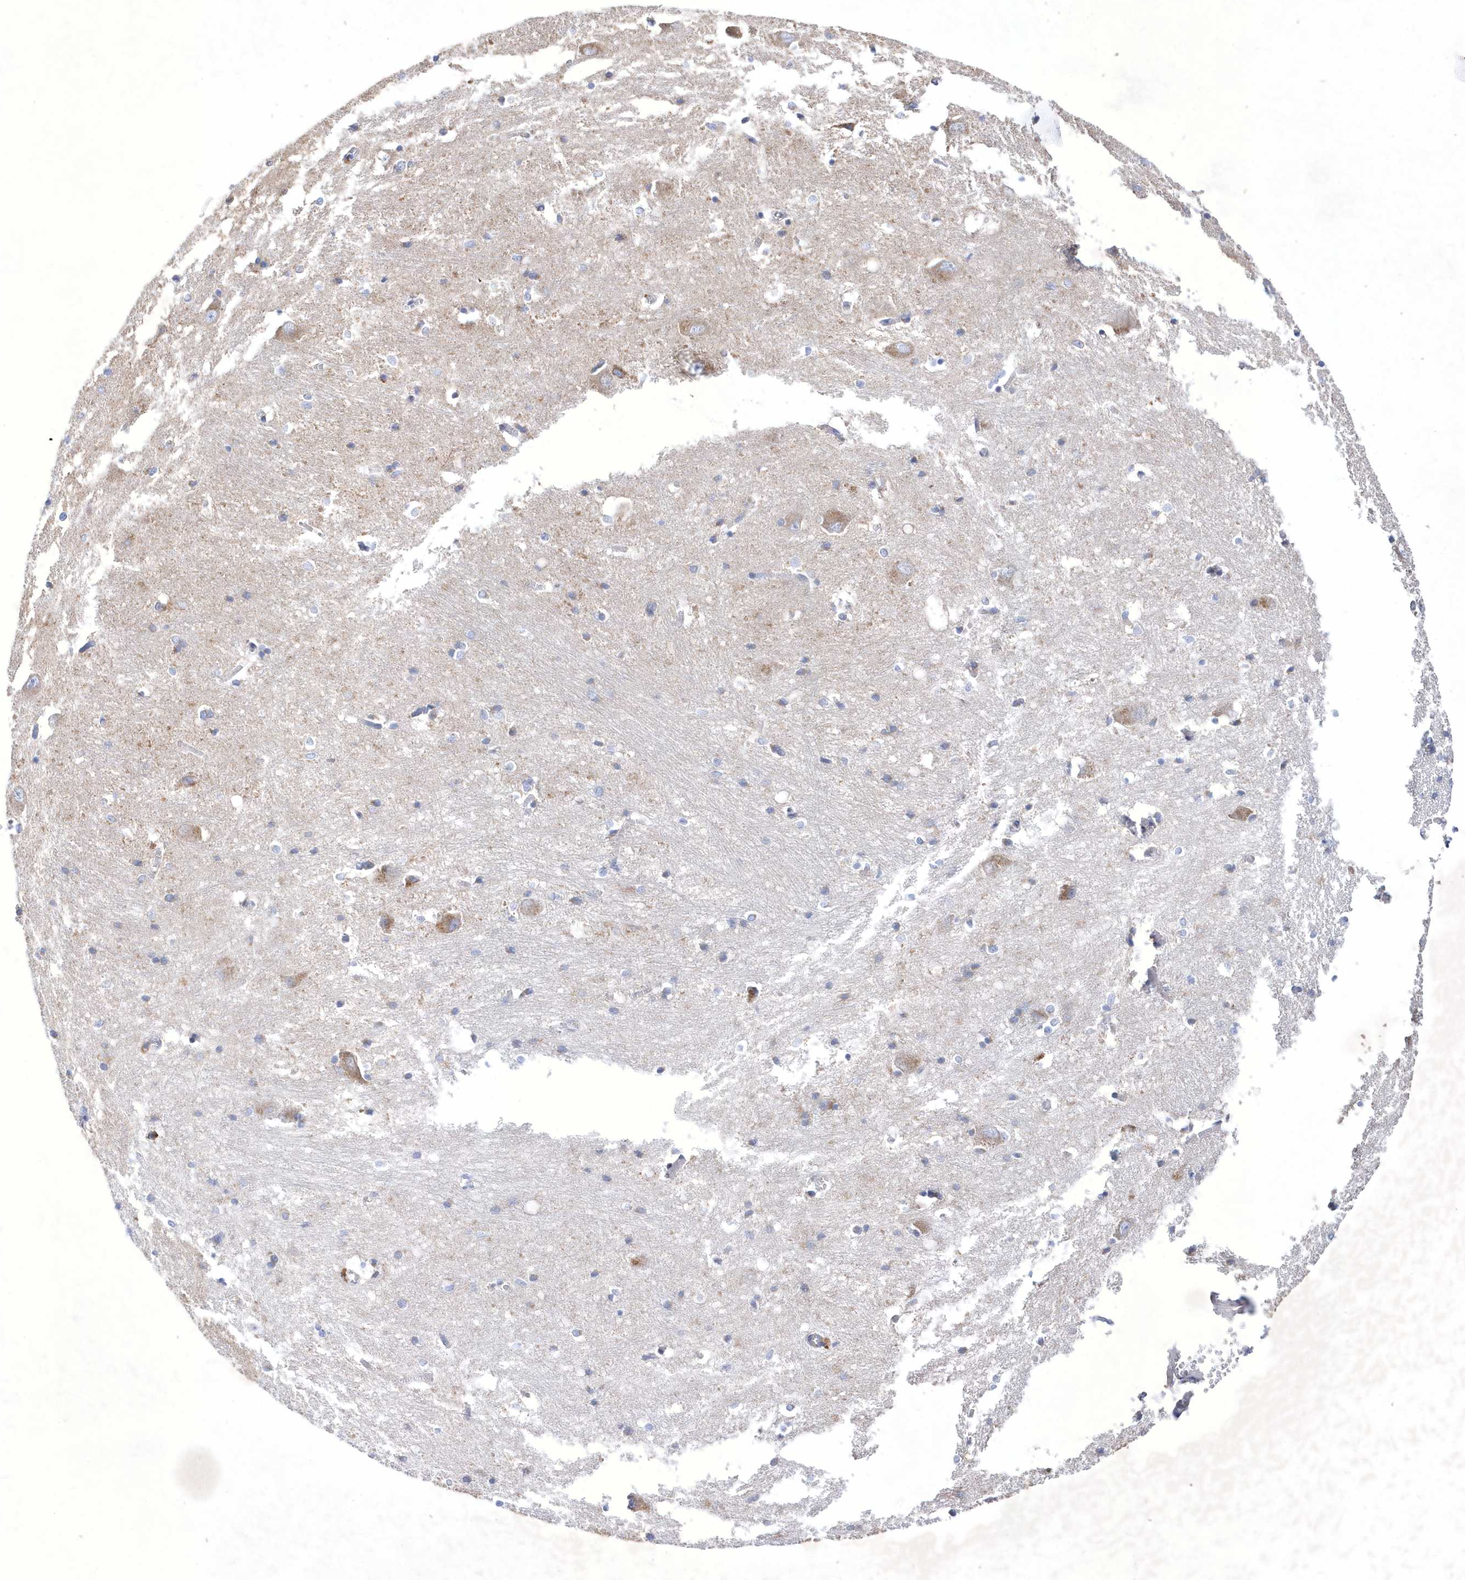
{"staining": {"intensity": "moderate", "quantity": "<25%", "location": "cytoplasmic/membranous"}, "tissue": "caudate", "cell_type": "Glial cells", "image_type": "normal", "snomed": [{"axis": "morphology", "description": "Normal tissue, NOS"}, {"axis": "topography", "description": "Lateral ventricle wall"}], "caption": "IHC photomicrograph of normal caudate stained for a protein (brown), which demonstrates low levels of moderate cytoplasmic/membranous expression in about <25% of glial cells.", "gene": "METTL8", "patient": {"sex": "male", "age": 37}}